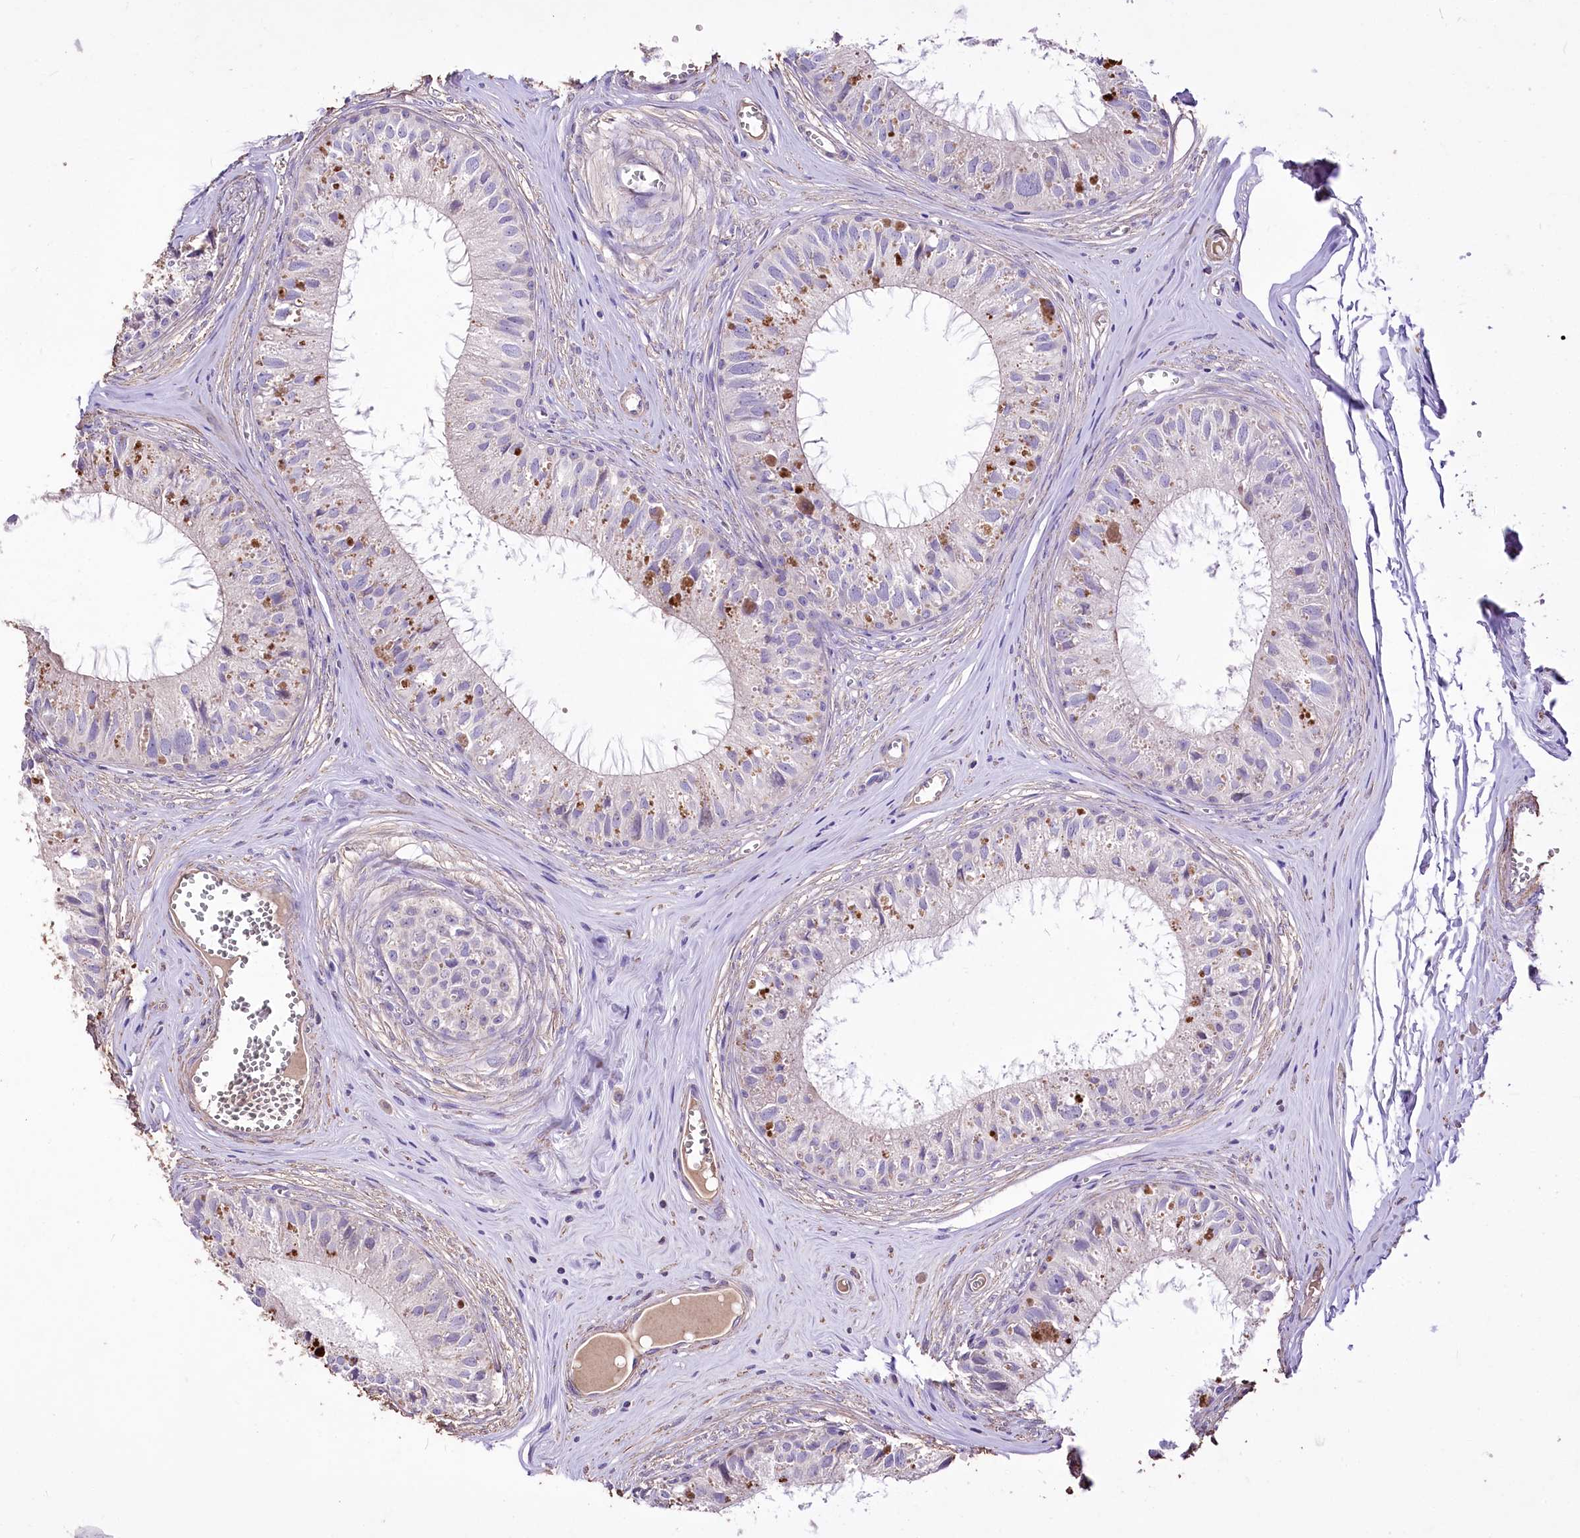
{"staining": {"intensity": "strong", "quantity": "25%-75%", "location": "cytoplasmic/membranous"}, "tissue": "epididymis", "cell_type": "Glandular cells", "image_type": "normal", "snomed": [{"axis": "morphology", "description": "Normal tissue, NOS"}, {"axis": "topography", "description": "Epididymis"}], "caption": "An immunohistochemistry image of benign tissue is shown. Protein staining in brown labels strong cytoplasmic/membranous positivity in epididymis within glandular cells.", "gene": "PCYOX1L", "patient": {"sex": "male", "age": 36}}